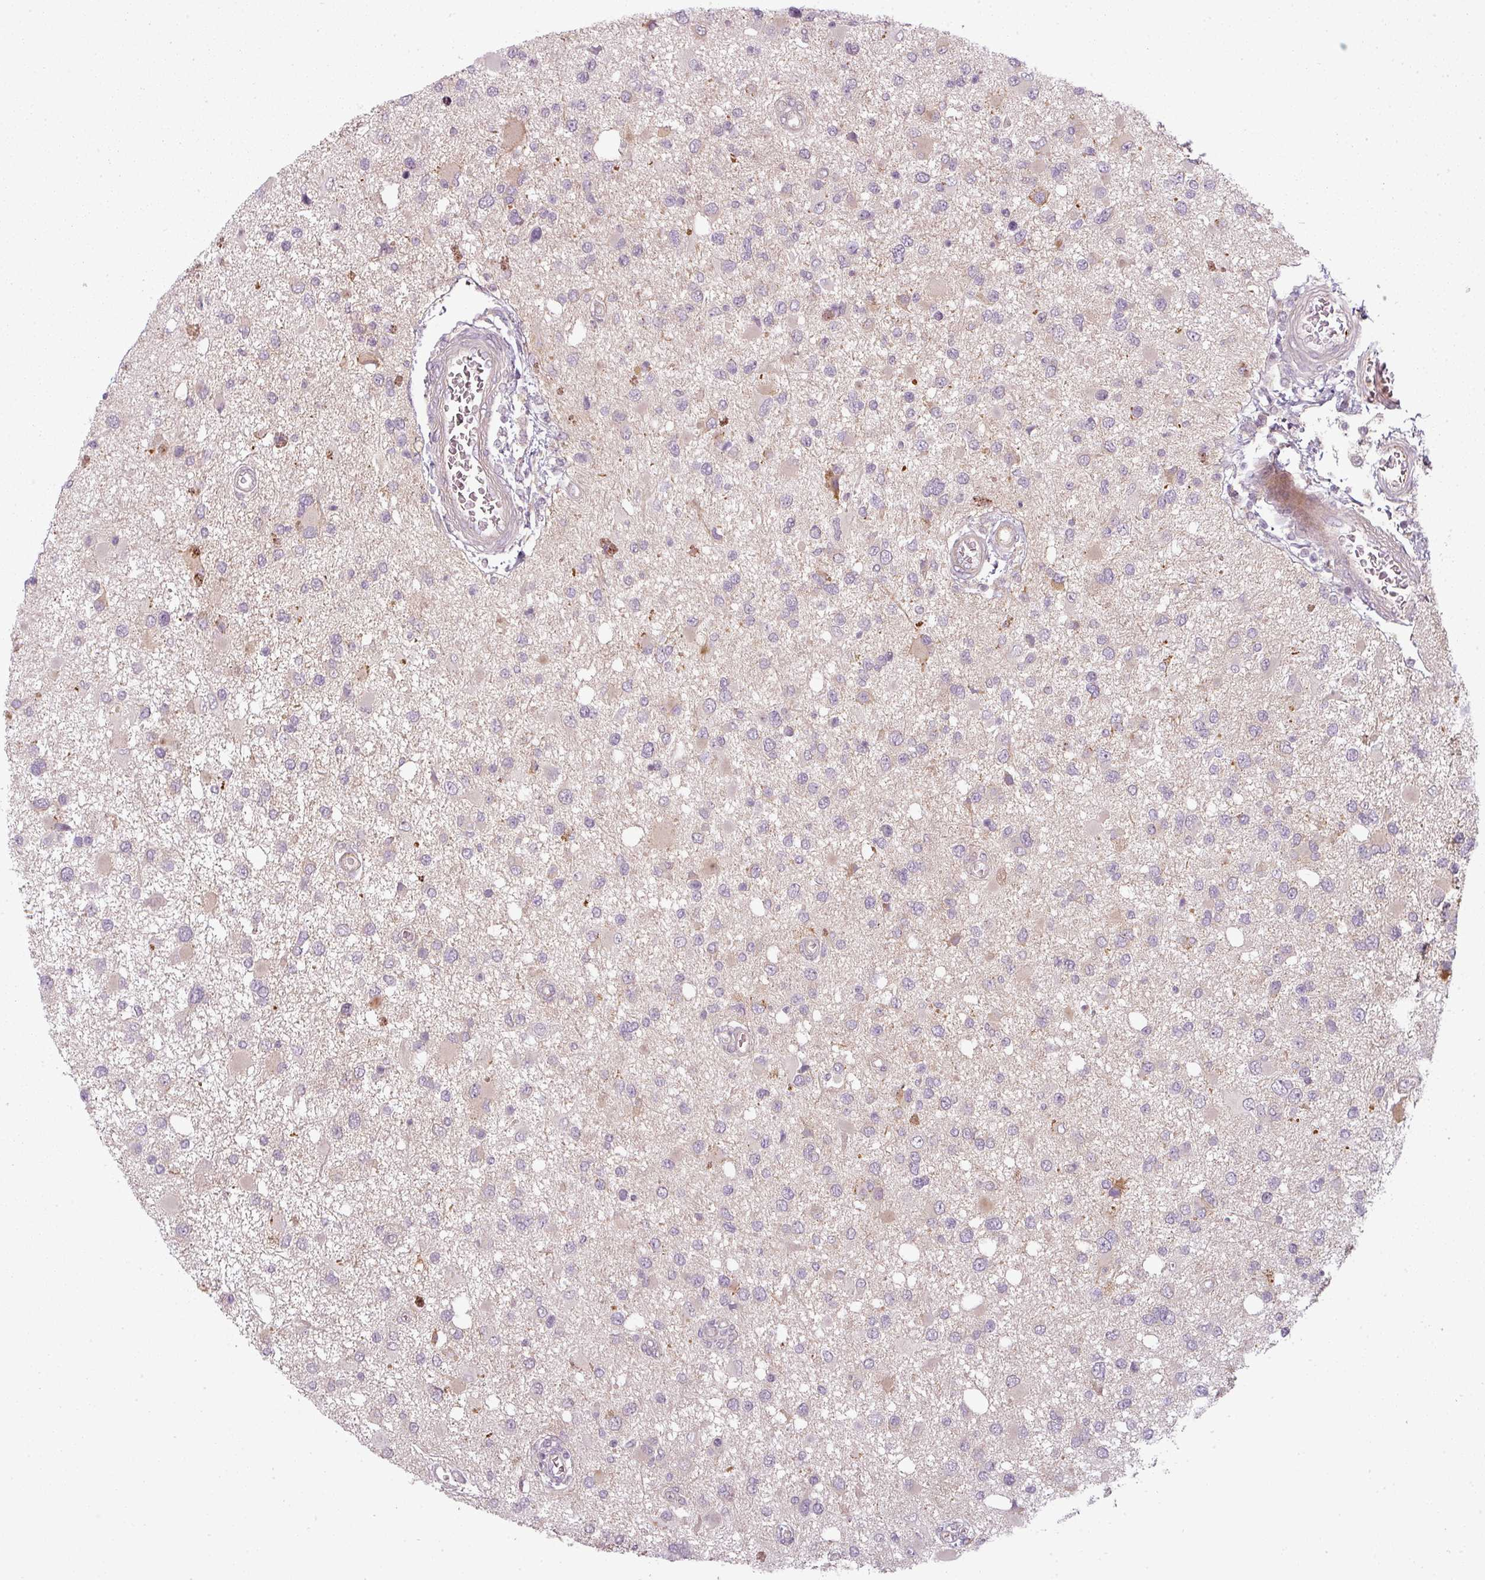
{"staining": {"intensity": "negative", "quantity": "none", "location": "none"}, "tissue": "glioma", "cell_type": "Tumor cells", "image_type": "cancer", "snomed": [{"axis": "morphology", "description": "Glioma, malignant, High grade"}, {"axis": "topography", "description": "Brain"}], "caption": "Tumor cells show no significant protein expression in glioma.", "gene": "SLC16A9", "patient": {"sex": "male", "age": 53}}